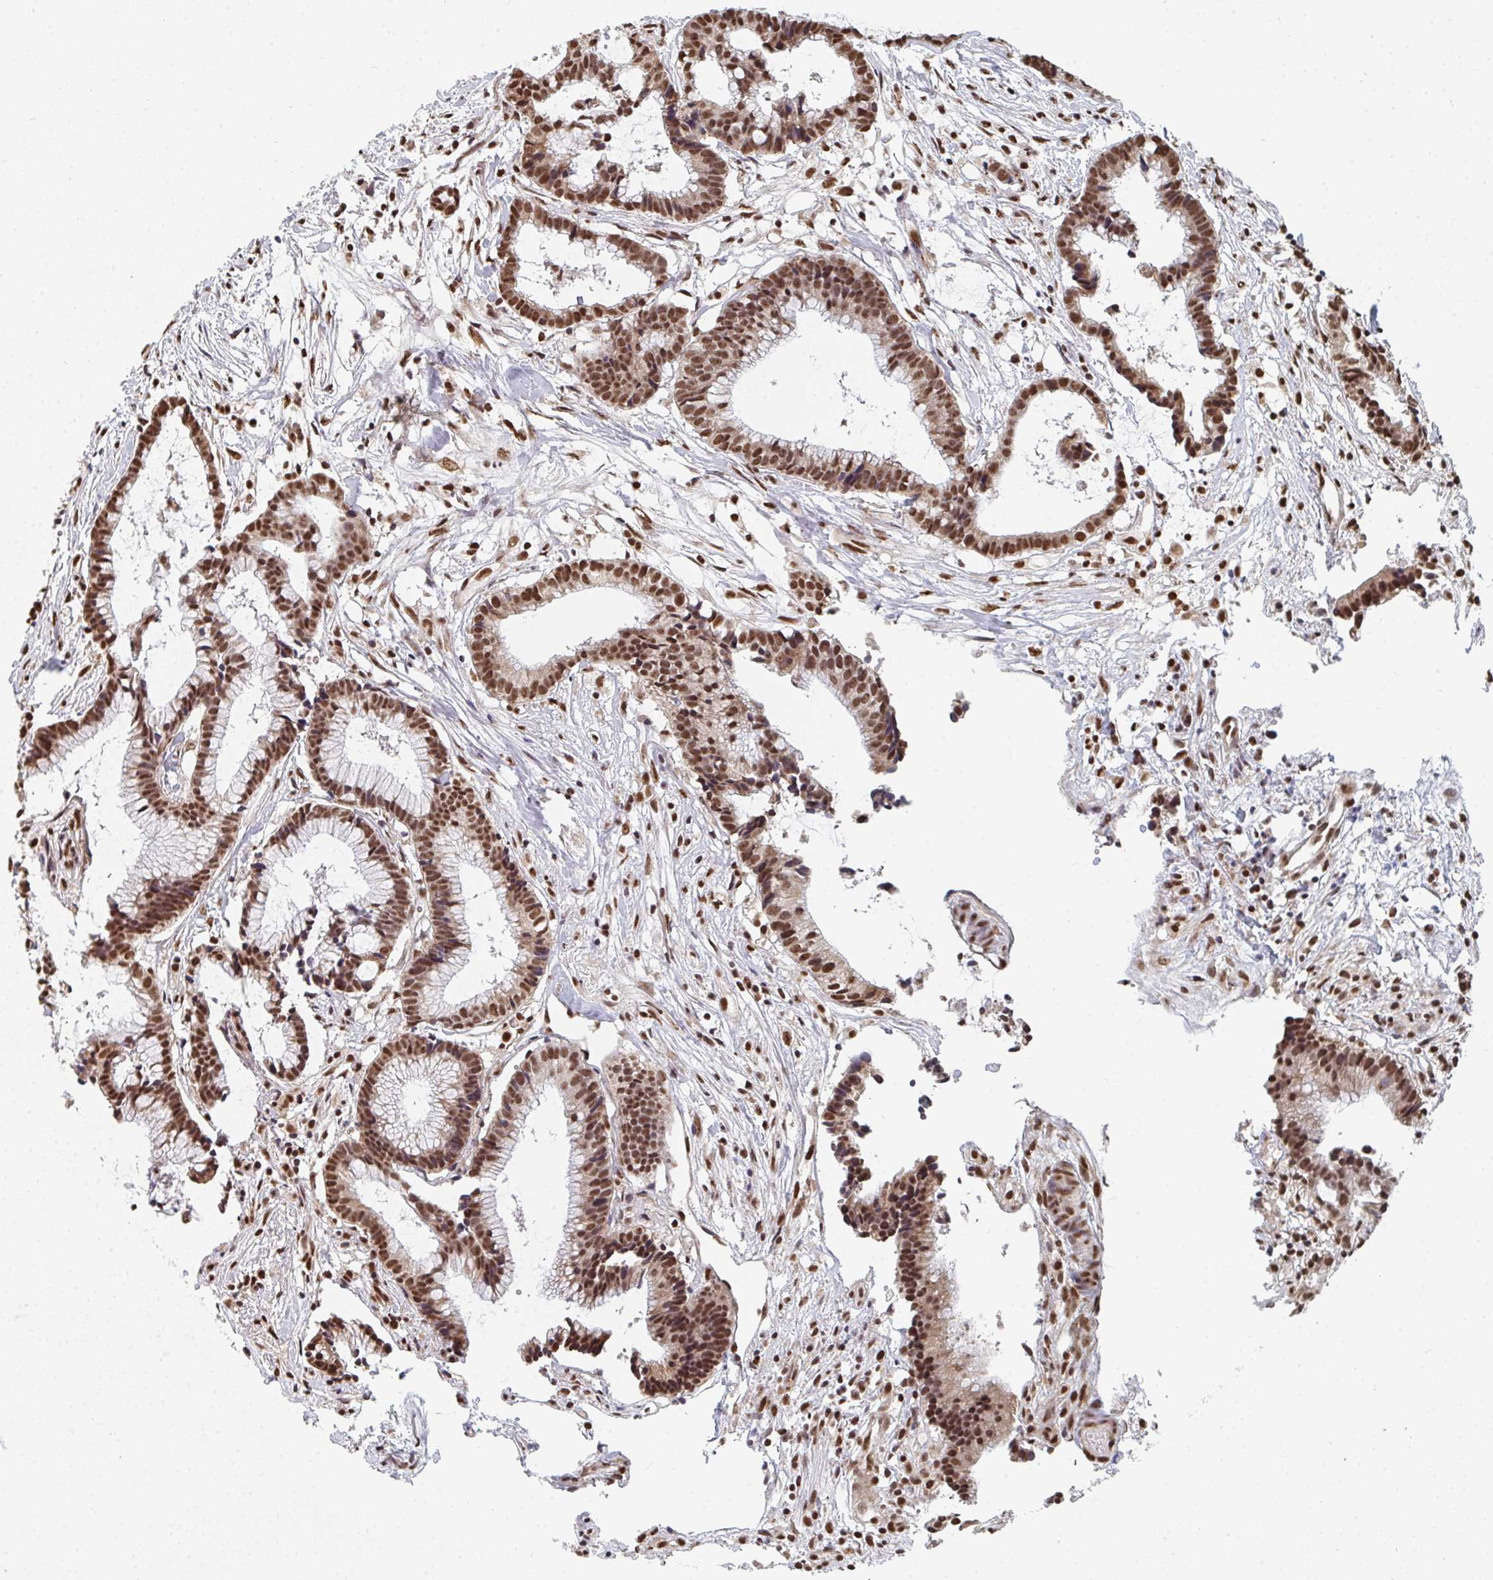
{"staining": {"intensity": "moderate", "quantity": ">75%", "location": "nuclear"}, "tissue": "colorectal cancer", "cell_type": "Tumor cells", "image_type": "cancer", "snomed": [{"axis": "morphology", "description": "Adenocarcinoma, NOS"}, {"axis": "topography", "description": "Colon"}], "caption": "An image showing moderate nuclear positivity in about >75% of tumor cells in adenocarcinoma (colorectal), as visualized by brown immunohistochemical staining.", "gene": "MBNL1", "patient": {"sex": "female", "age": 78}}